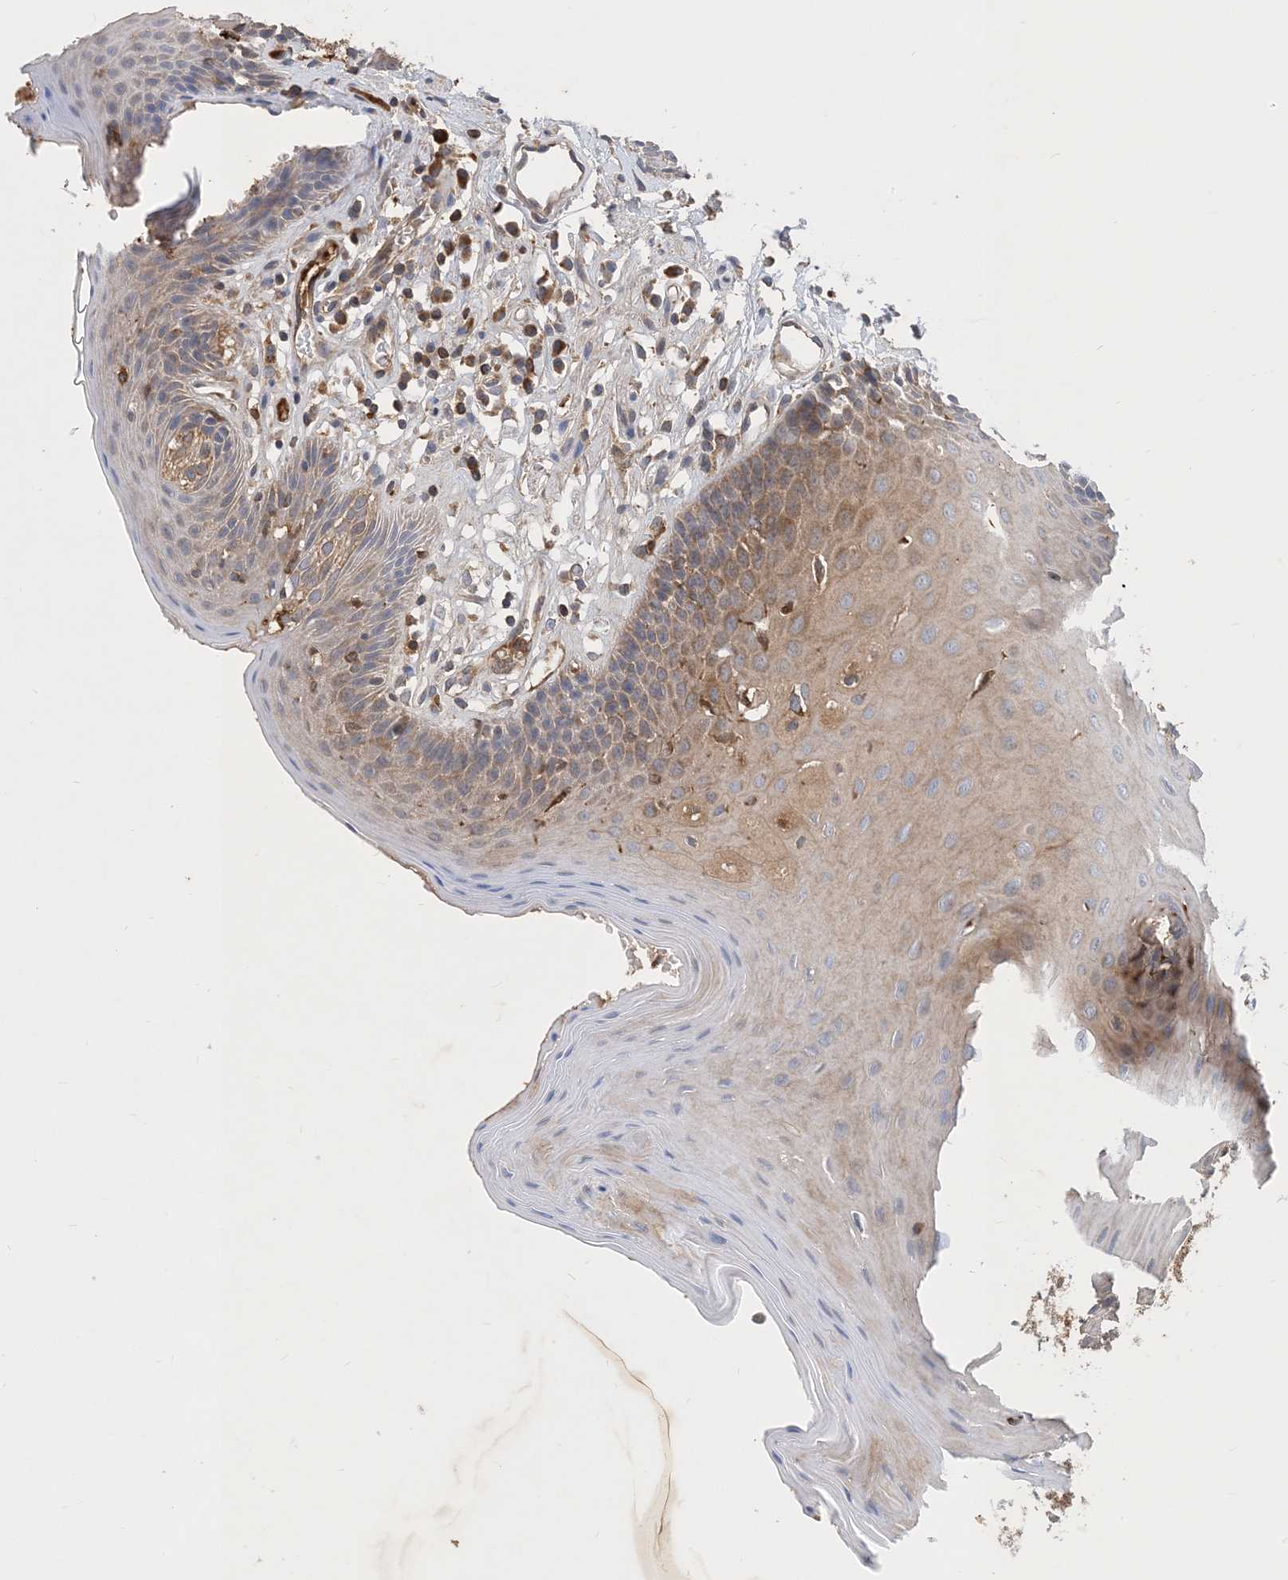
{"staining": {"intensity": "moderate", "quantity": "<25%", "location": "cytoplasmic/membranous"}, "tissue": "oral mucosa", "cell_type": "Squamous epithelial cells", "image_type": "normal", "snomed": [{"axis": "morphology", "description": "Normal tissue, NOS"}, {"axis": "morphology", "description": "Squamous cell carcinoma, NOS"}, {"axis": "topography", "description": "Skeletal muscle"}, {"axis": "topography", "description": "Oral tissue"}, {"axis": "topography", "description": "Salivary gland"}, {"axis": "topography", "description": "Head-Neck"}], "caption": "Unremarkable oral mucosa demonstrates moderate cytoplasmic/membranous expression in about <25% of squamous epithelial cells.", "gene": "STK19", "patient": {"sex": "male", "age": 54}}